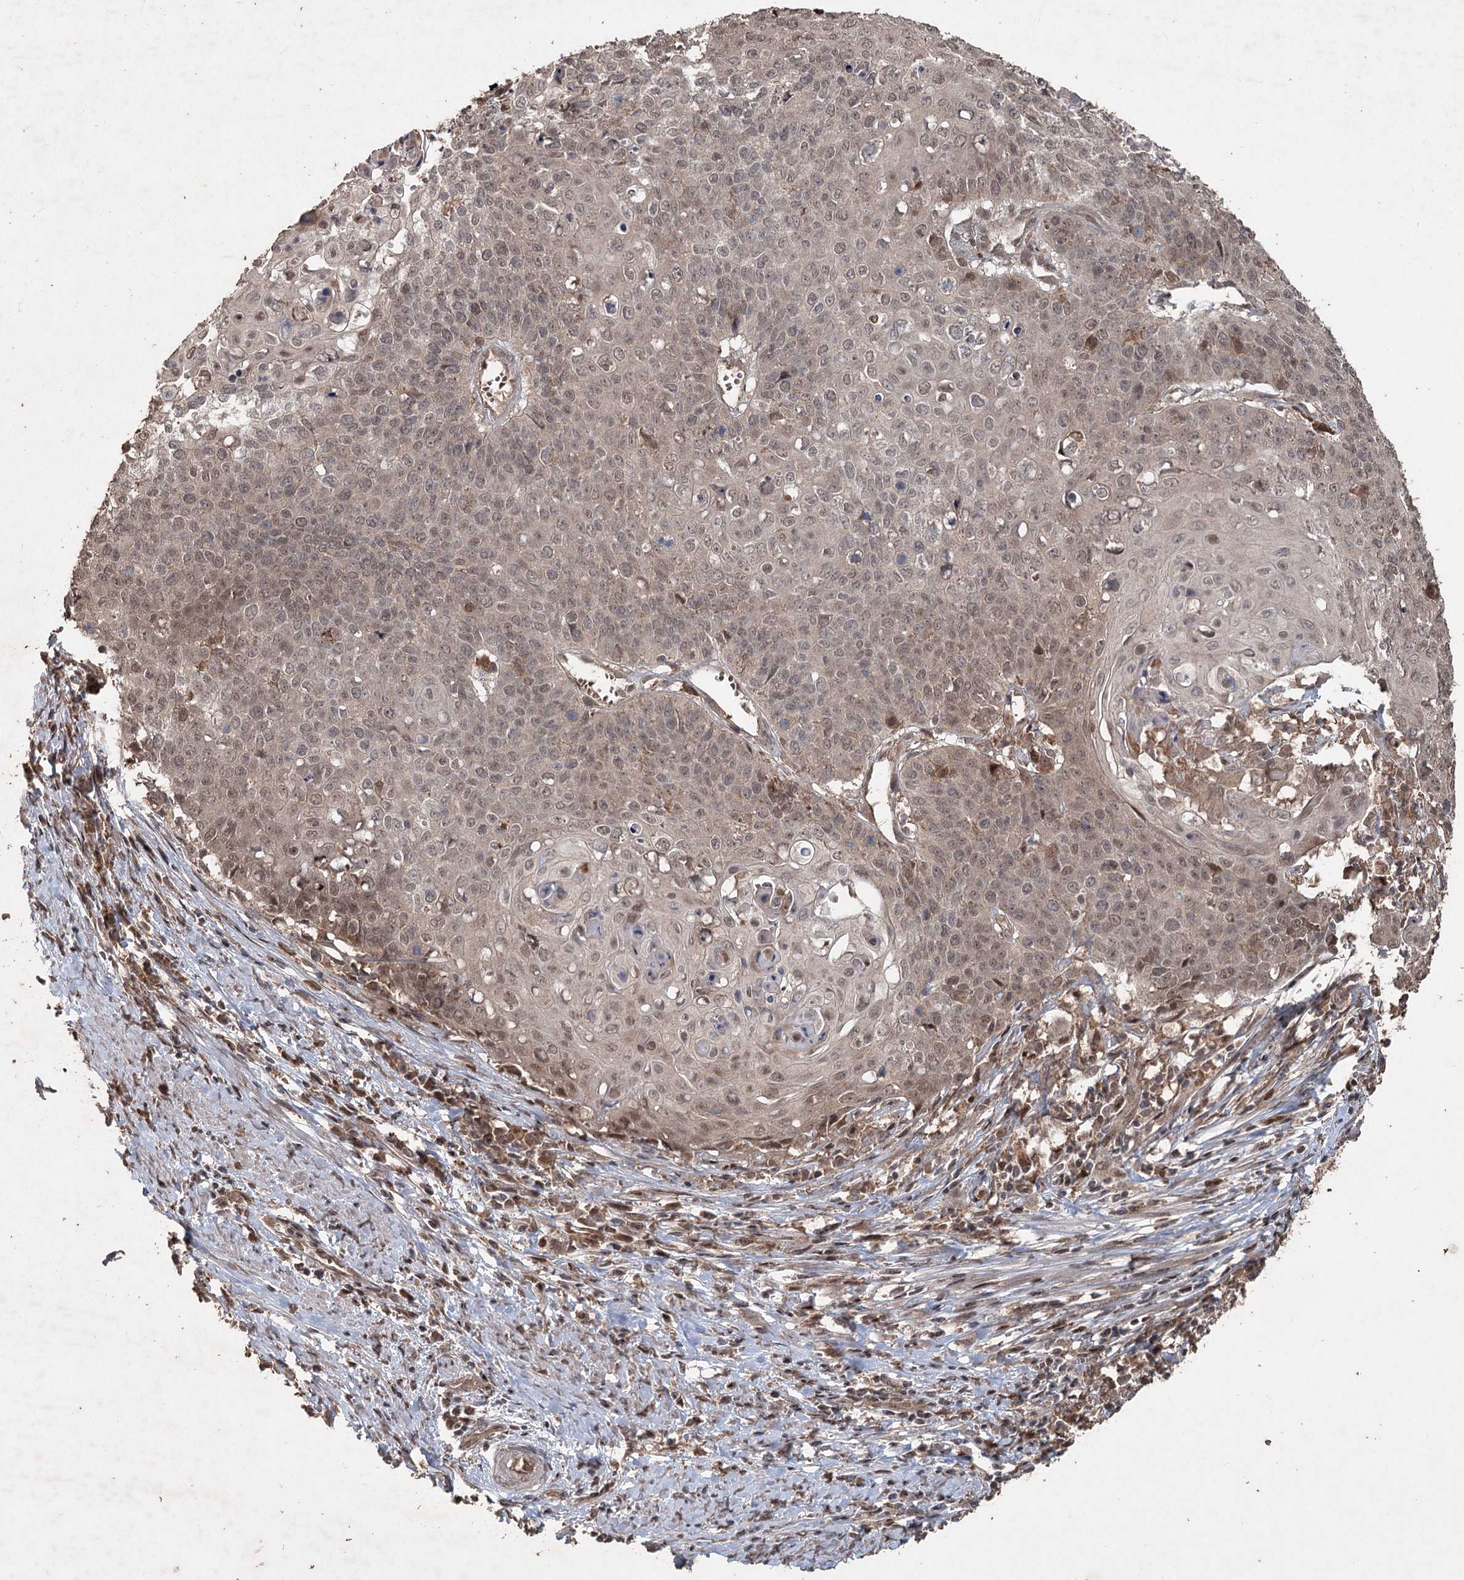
{"staining": {"intensity": "moderate", "quantity": "25%-75%", "location": "nuclear"}, "tissue": "cervical cancer", "cell_type": "Tumor cells", "image_type": "cancer", "snomed": [{"axis": "morphology", "description": "Squamous cell carcinoma, NOS"}, {"axis": "topography", "description": "Cervix"}], "caption": "Tumor cells reveal moderate nuclear expression in about 25%-75% of cells in cervical cancer. The staining was performed using DAB (3,3'-diaminobenzidine) to visualize the protein expression in brown, while the nuclei were stained in blue with hematoxylin (Magnification: 20x).", "gene": "FBXO7", "patient": {"sex": "female", "age": 39}}